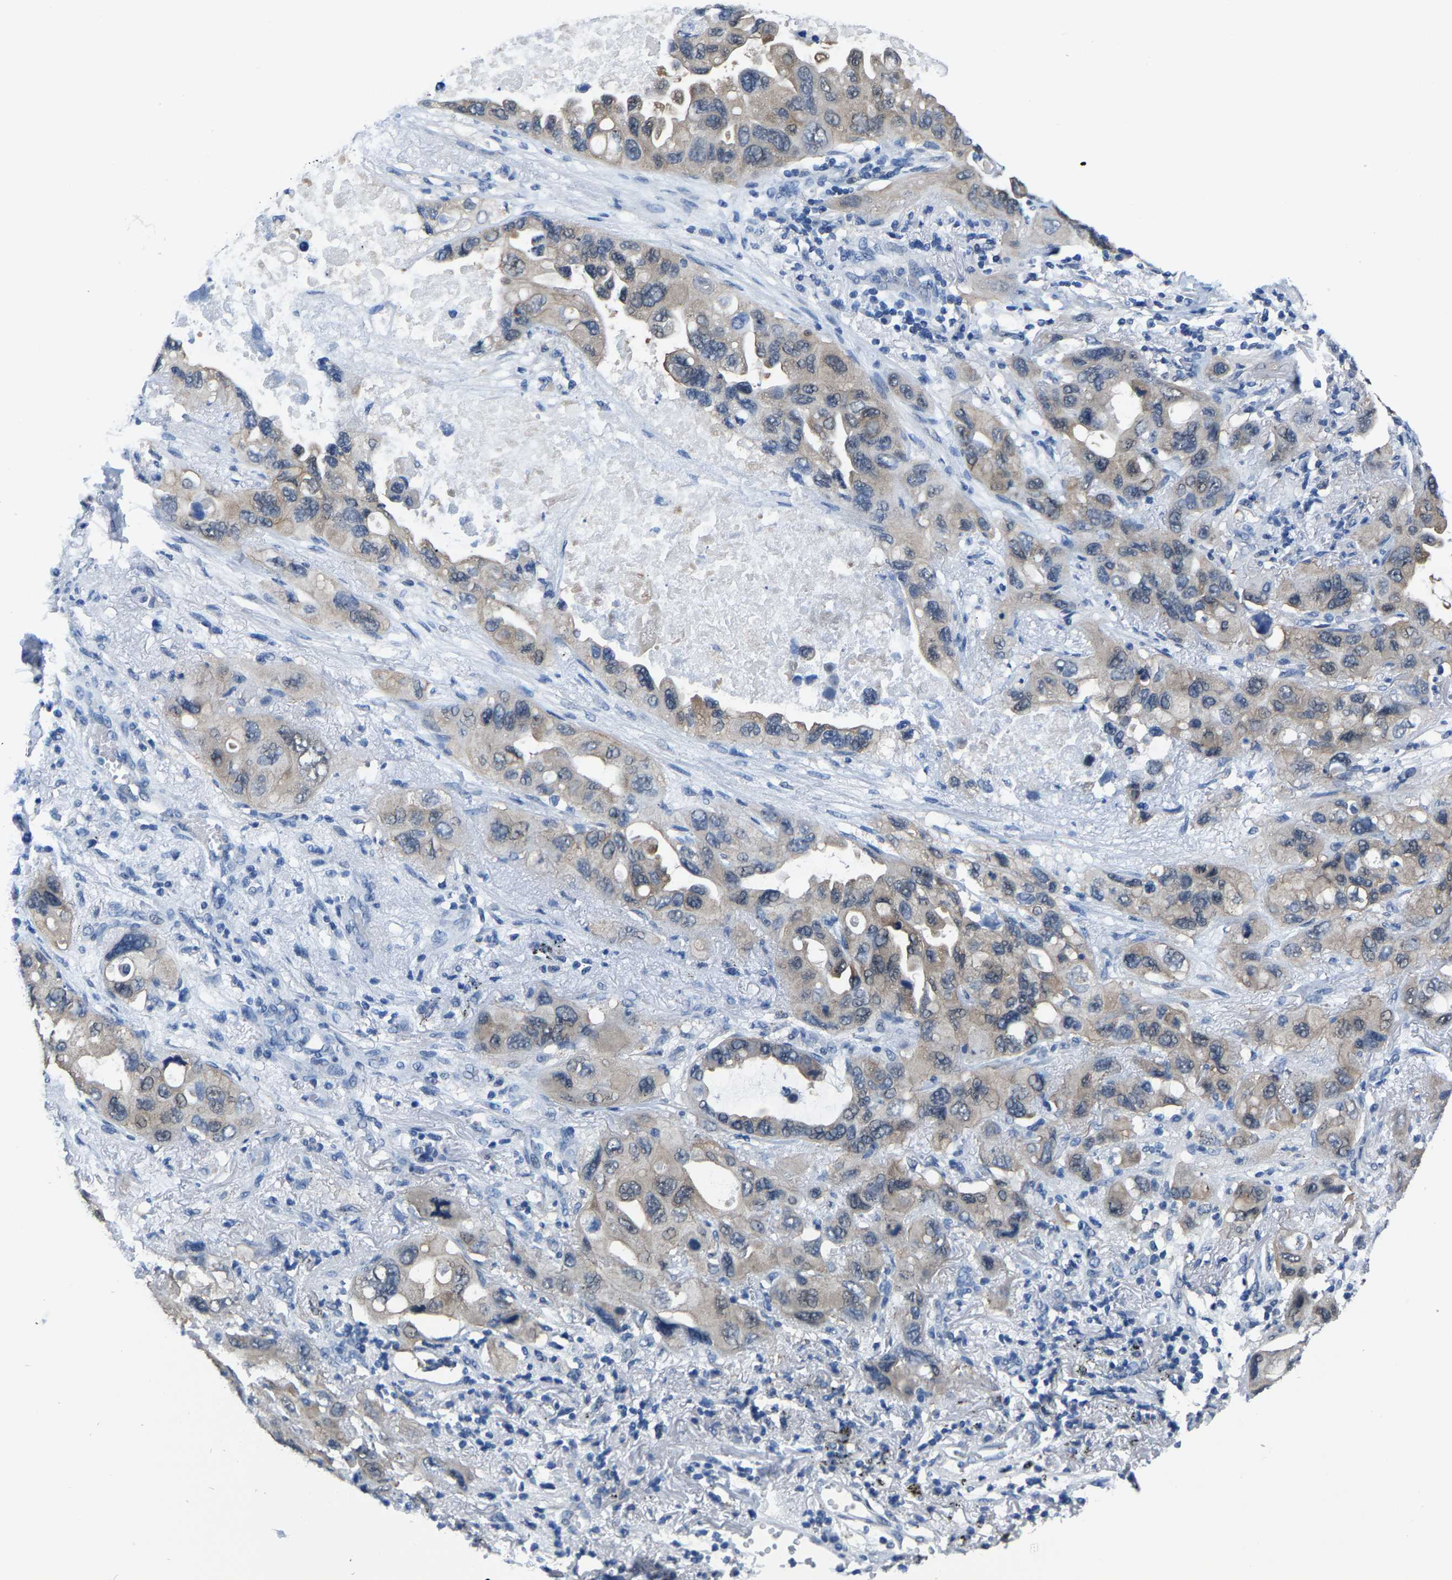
{"staining": {"intensity": "weak", "quantity": "25%-75%", "location": "cytoplasmic/membranous"}, "tissue": "lung cancer", "cell_type": "Tumor cells", "image_type": "cancer", "snomed": [{"axis": "morphology", "description": "Squamous cell carcinoma, NOS"}, {"axis": "topography", "description": "Lung"}], "caption": "A brown stain labels weak cytoplasmic/membranous expression of a protein in lung squamous cell carcinoma tumor cells.", "gene": "SSH3", "patient": {"sex": "female", "age": 73}}